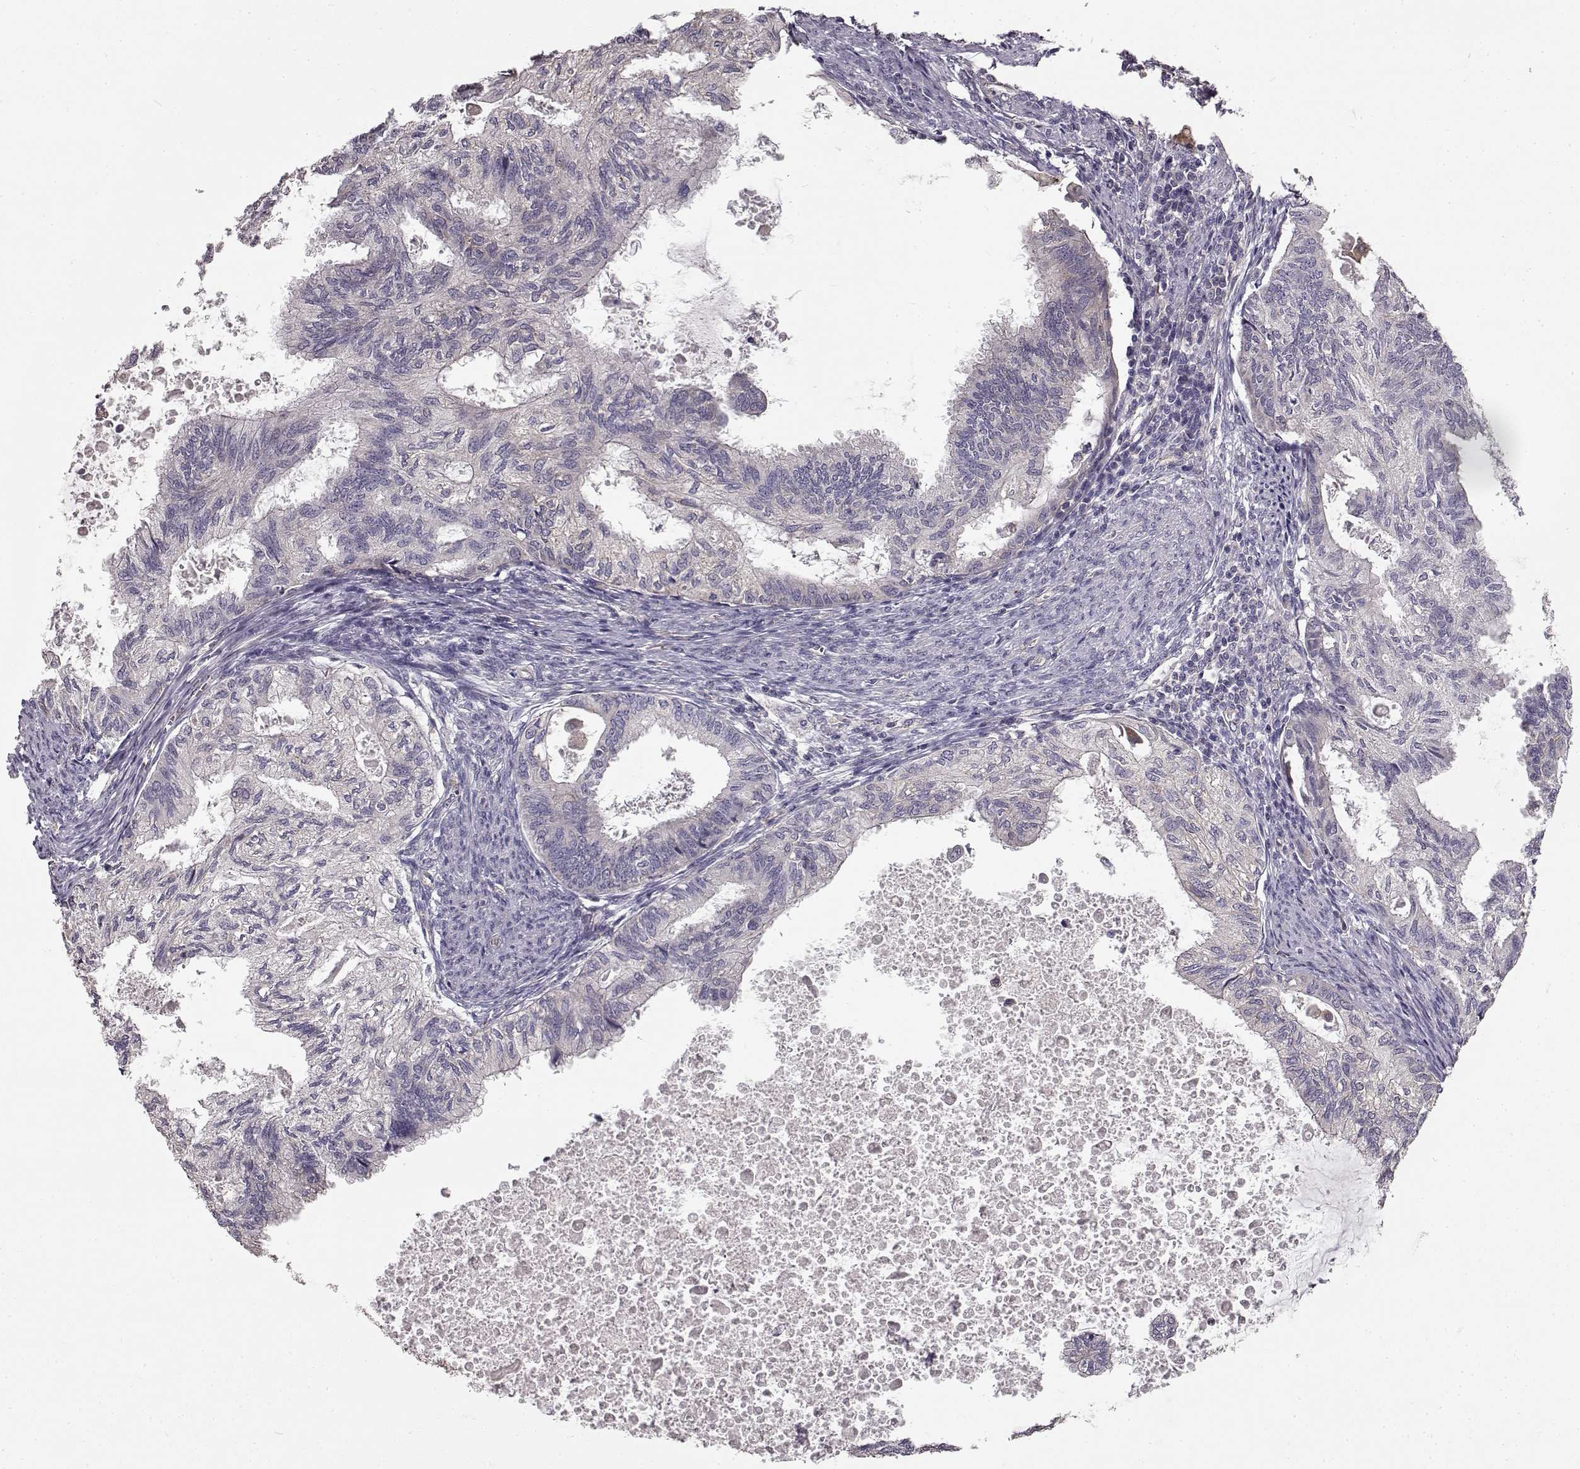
{"staining": {"intensity": "negative", "quantity": "none", "location": "none"}, "tissue": "endometrial cancer", "cell_type": "Tumor cells", "image_type": "cancer", "snomed": [{"axis": "morphology", "description": "Adenocarcinoma, NOS"}, {"axis": "topography", "description": "Endometrium"}], "caption": "The histopathology image reveals no staining of tumor cells in endometrial cancer (adenocarcinoma). Nuclei are stained in blue.", "gene": "ERBB3", "patient": {"sex": "female", "age": 86}}